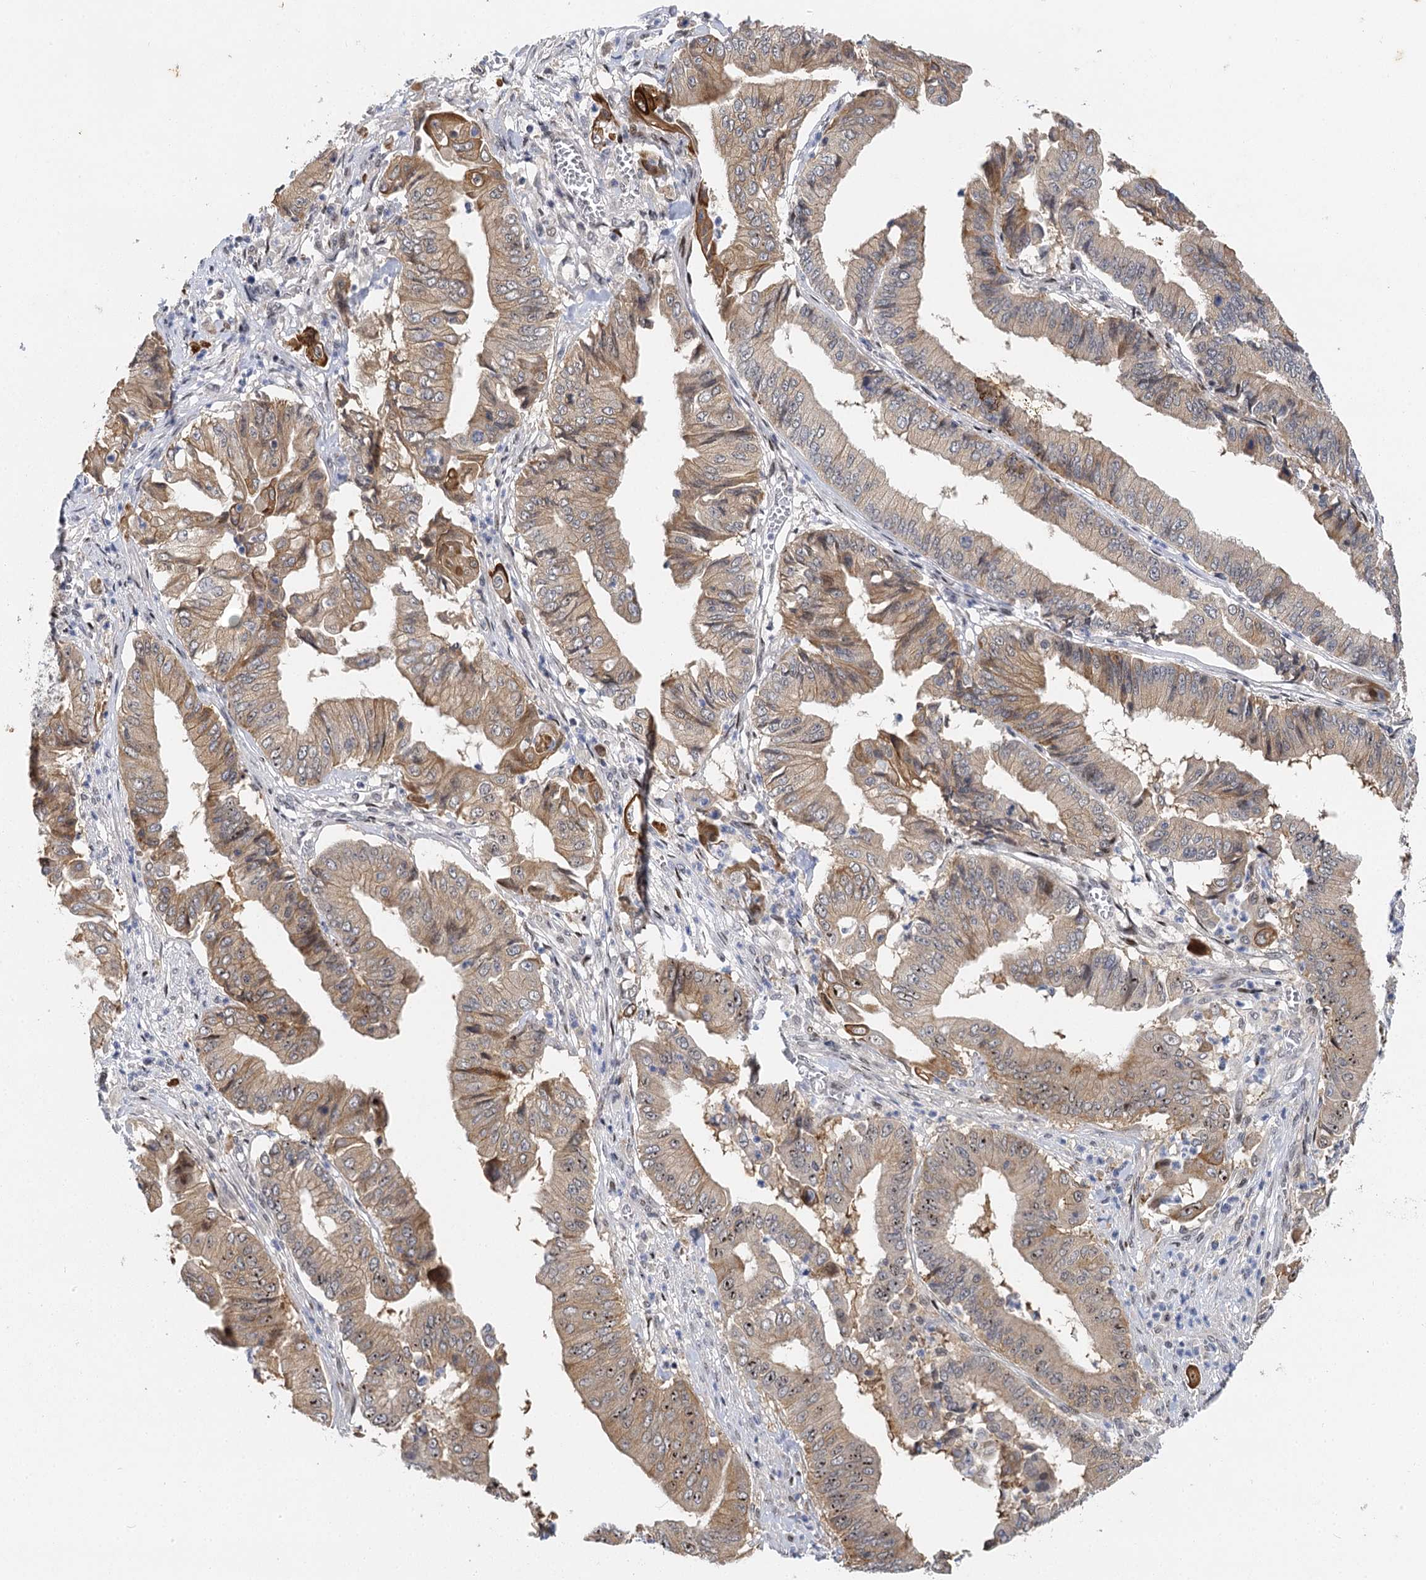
{"staining": {"intensity": "moderate", "quantity": "<25%", "location": "cytoplasmic/membranous,nuclear"}, "tissue": "pancreatic cancer", "cell_type": "Tumor cells", "image_type": "cancer", "snomed": [{"axis": "morphology", "description": "Adenocarcinoma, NOS"}, {"axis": "topography", "description": "Pancreas"}], "caption": "Immunohistochemical staining of pancreatic adenocarcinoma exhibits low levels of moderate cytoplasmic/membranous and nuclear expression in approximately <25% of tumor cells.", "gene": "IL11RA", "patient": {"sex": "female", "age": 77}}